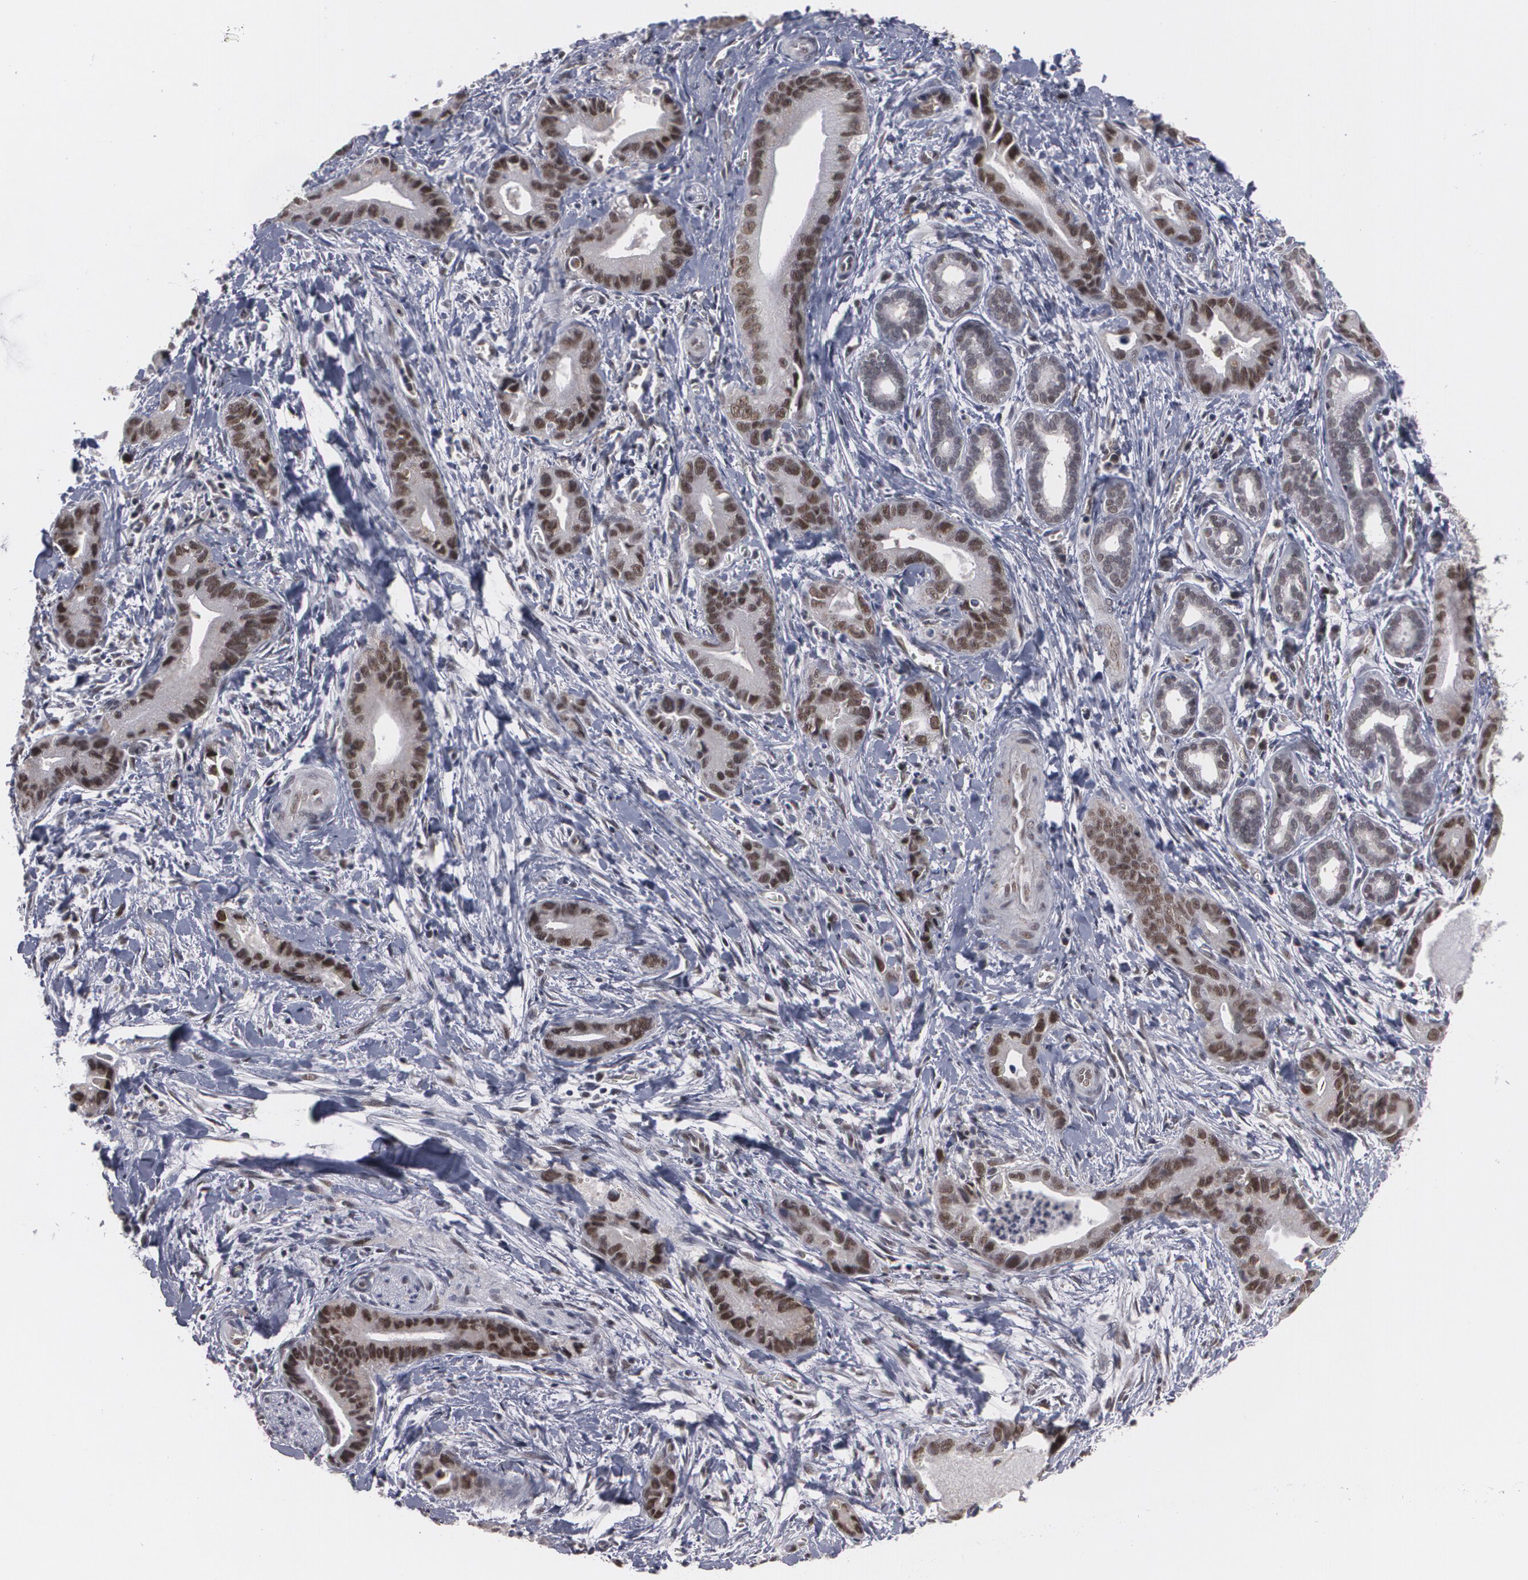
{"staining": {"intensity": "moderate", "quantity": ">75%", "location": "nuclear"}, "tissue": "liver cancer", "cell_type": "Tumor cells", "image_type": "cancer", "snomed": [{"axis": "morphology", "description": "Cholangiocarcinoma"}, {"axis": "topography", "description": "Liver"}], "caption": "There is medium levels of moderate nuclear expression in tumor cells of liver cancer (cholangiocarcinoma), as demonstrated by immunohistochemical staining (brown color).", "gene": "INTS6", "patient": {"sex": "female", "age": 55}}